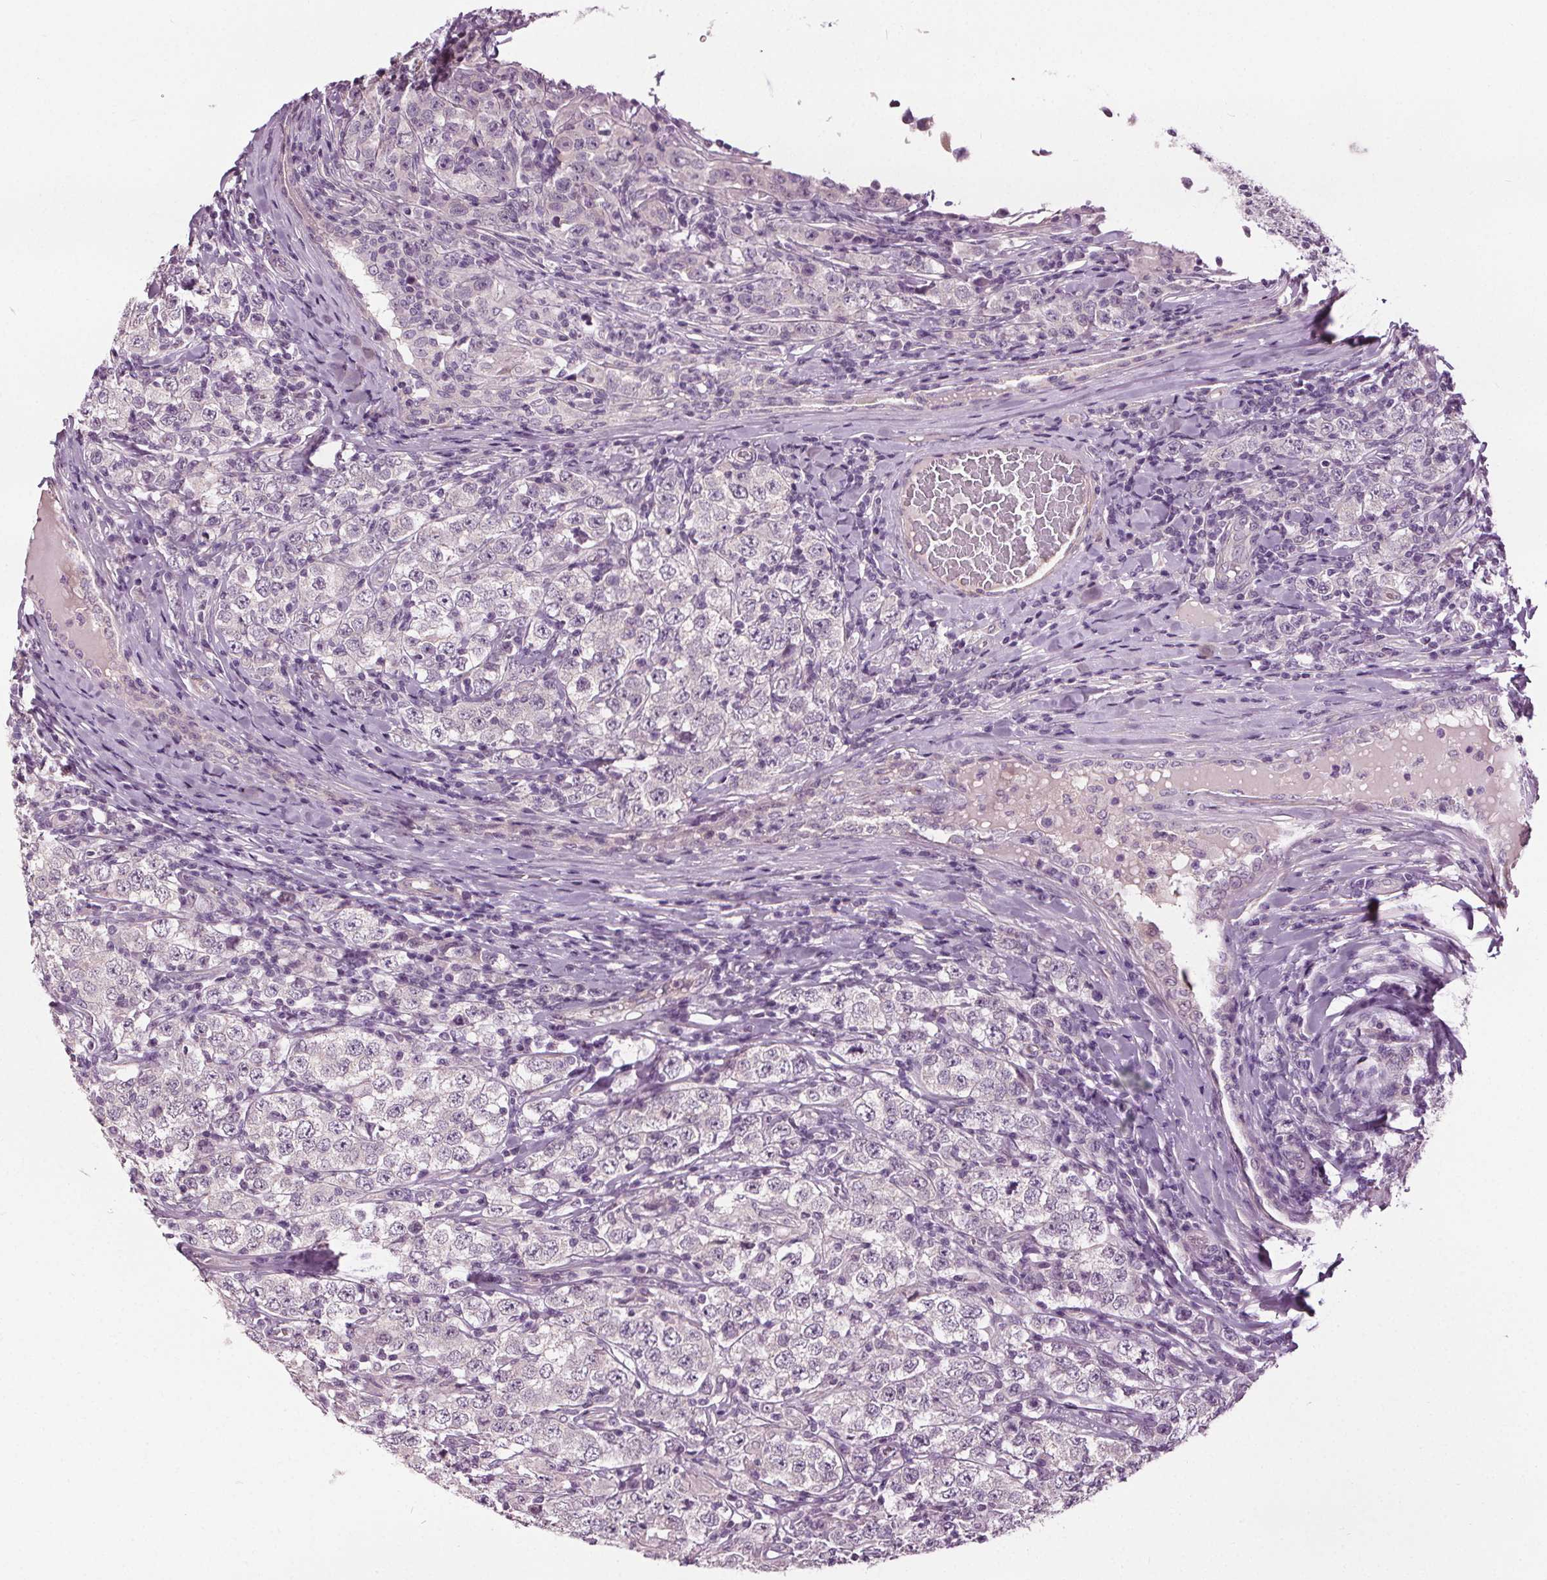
{"staining": {"intensity": "negative", "quantity": "none", "location": "none"}, "tissue": "testis cancer", "cell_type": "Tumor cells", "image_type": "cancer", "snomed": [{"axis": "morphology", "description": "Seminoma, NOS"}, {"axis": "morphology", "description": "Carcinoma, Embryonal, NOS"}, {"axis": "topography", "description": "Testis"}], "caption": "Micrograph shows no significant protein expression in tumor cells of testis cancer (seminoma).", "gene": "RASA1", "patient": {"sex": "male", "age": 41}}